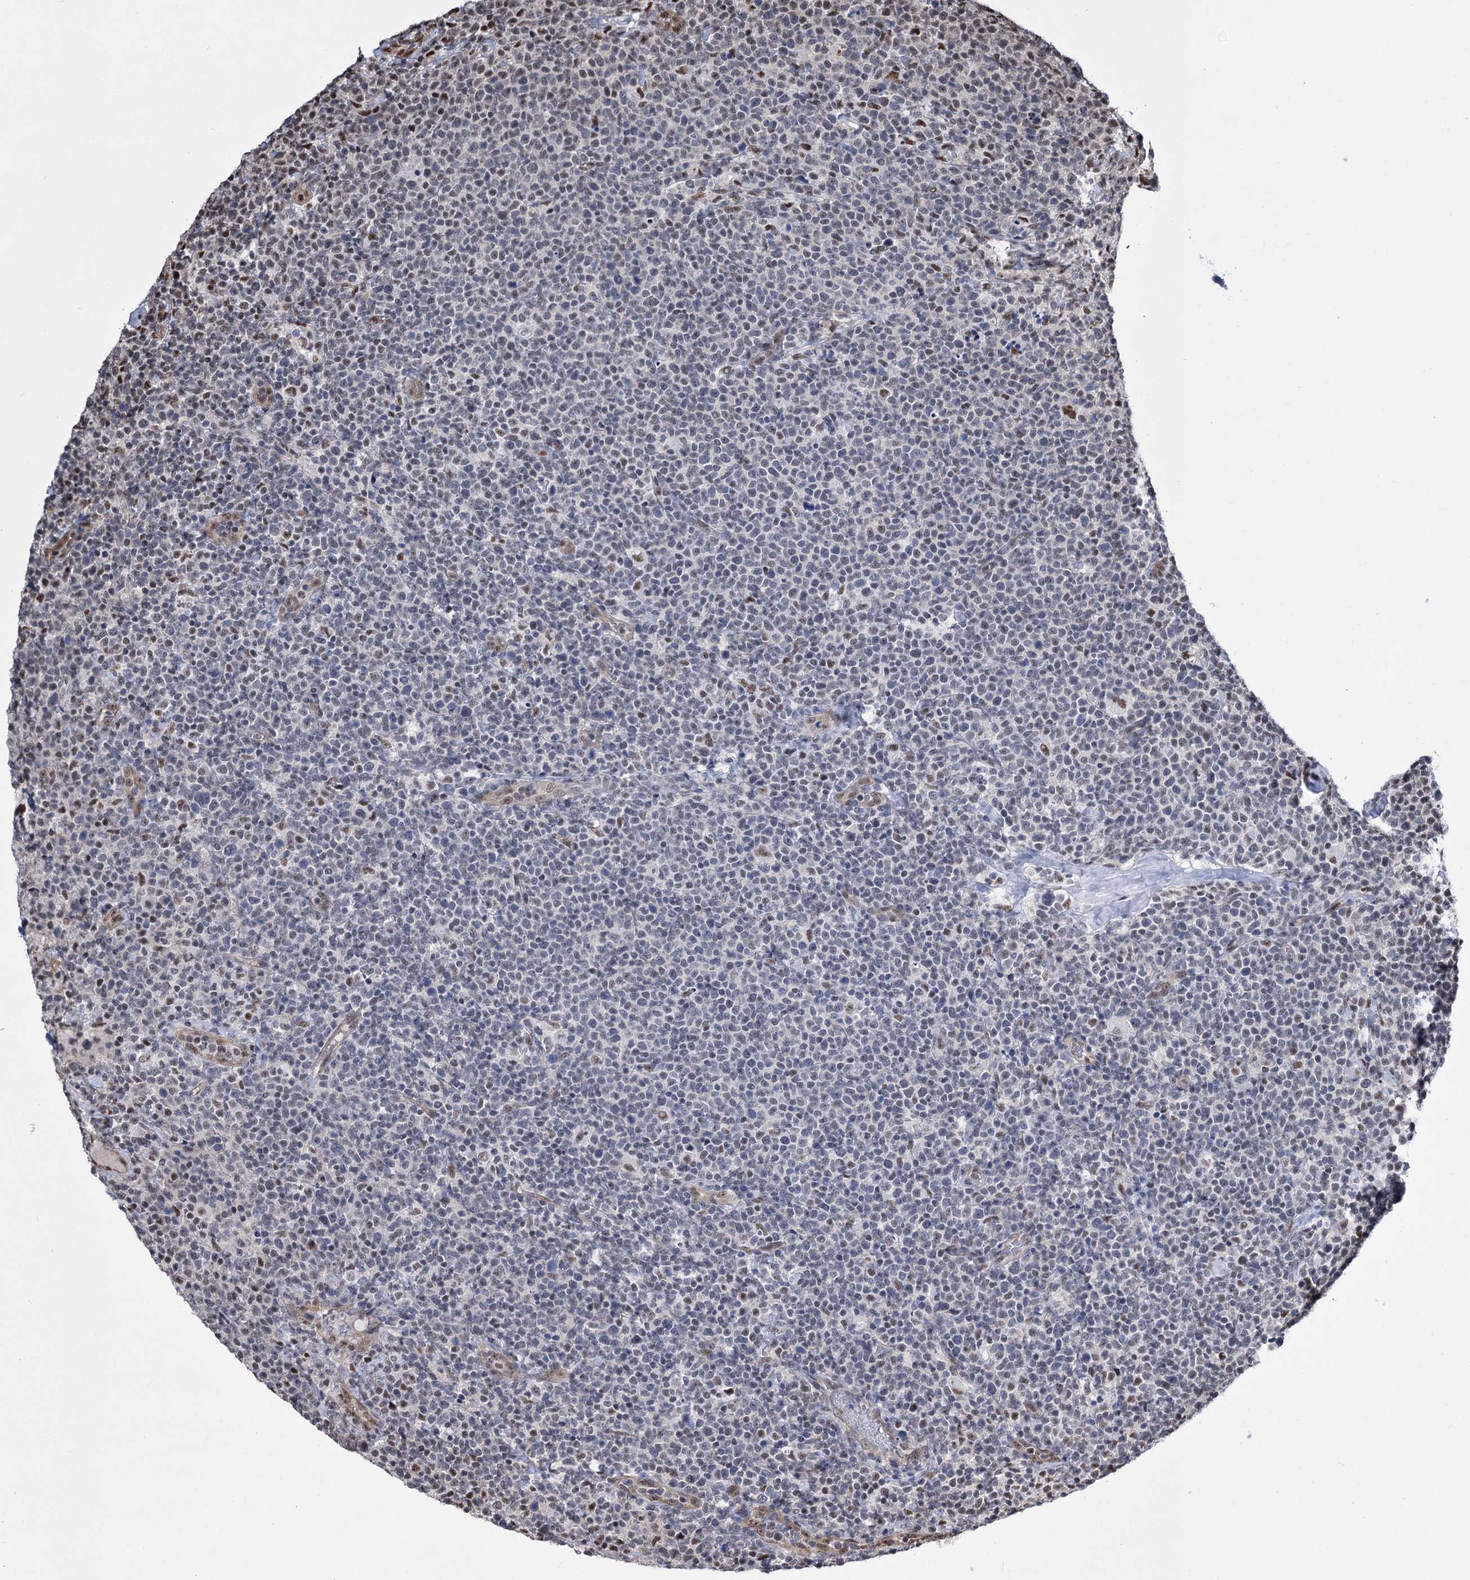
{"staining": {"intensity": "moderate", "quantity": "<25%", "location": "nuclear"}, "tissue": "lymphoma", "cell_type": "Tumor cells", "image_type": "cancer", "snomed": [{"axis": "morphology", "description": "Malignant lymphoma, non-Hodgkin's type, High grade"}, {"axis": "topography", "description": "Lymph node"}], "caption": "A photomicrograph showing moderate nuclear expression in about <25% of tumor cells in high-grade malignant lymphoma, non-Hodgkin's type, as visualized by brown immunohistochemical staining.", "gene": "CHMP7", "patient": {"sex": "male", "age": 61}}